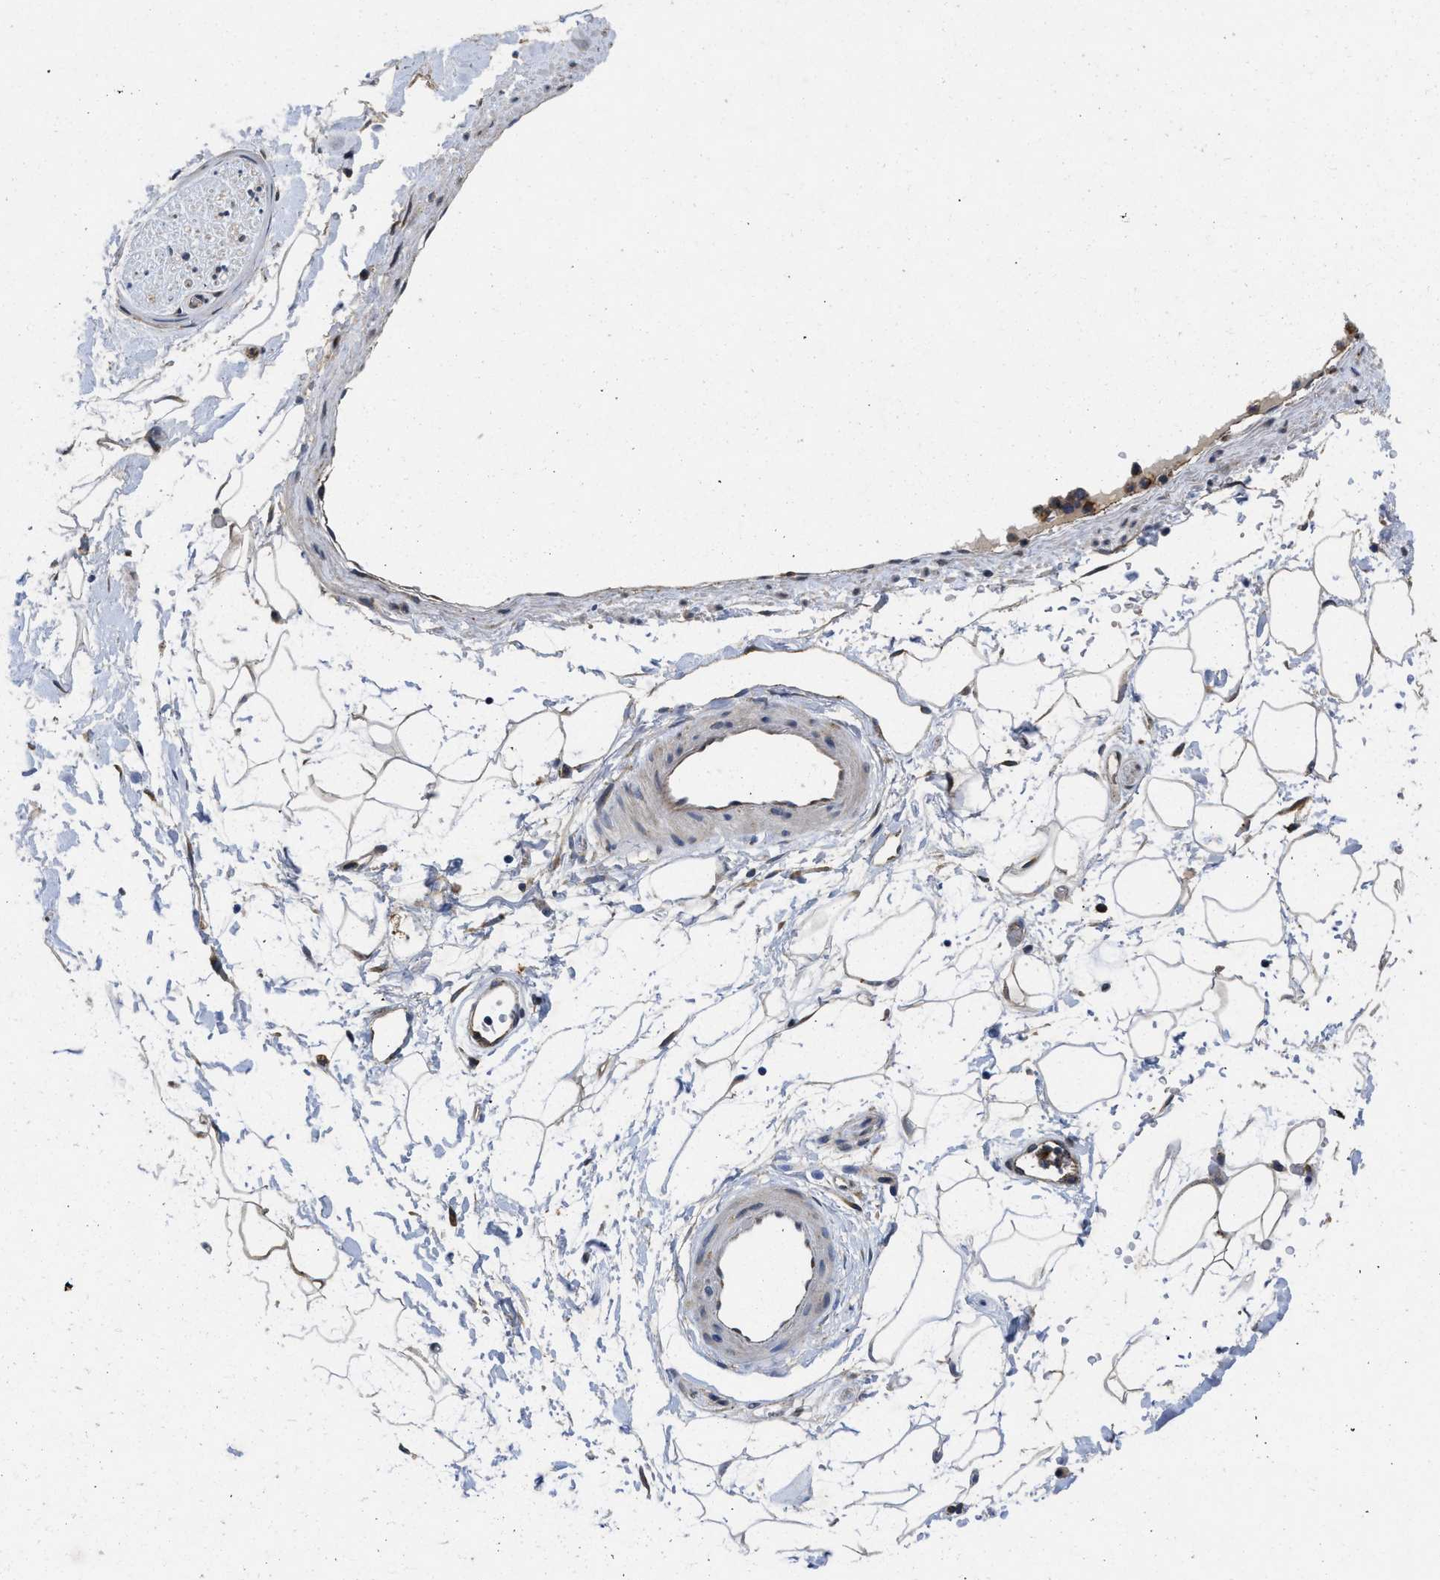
{"staining": {"intensity": "weak", "quantity": ">75%", "location": "cytoplasmic/membranous"}, "tissue": "adipose tissue", "cell_type": "Adipocytes", "image_type": "normal", "snomed": [{"axis": "morphology", "description": "Normal tissue, NOS"}, {"axis": "topography", "description": "Soft tissue"}], "caption": "Immunohistochemistry of normal human adipose tissue exhibits low levels of weak cytoplasmic/membranous positivity in about >75% of adipocytes. The staining is performed using DAB brown chromogen to label protein expression. The nuclei are counter-stained blue using hematoxylin.", "gene": "PKD2", "patient": {"sex": "male", "age": 72}}